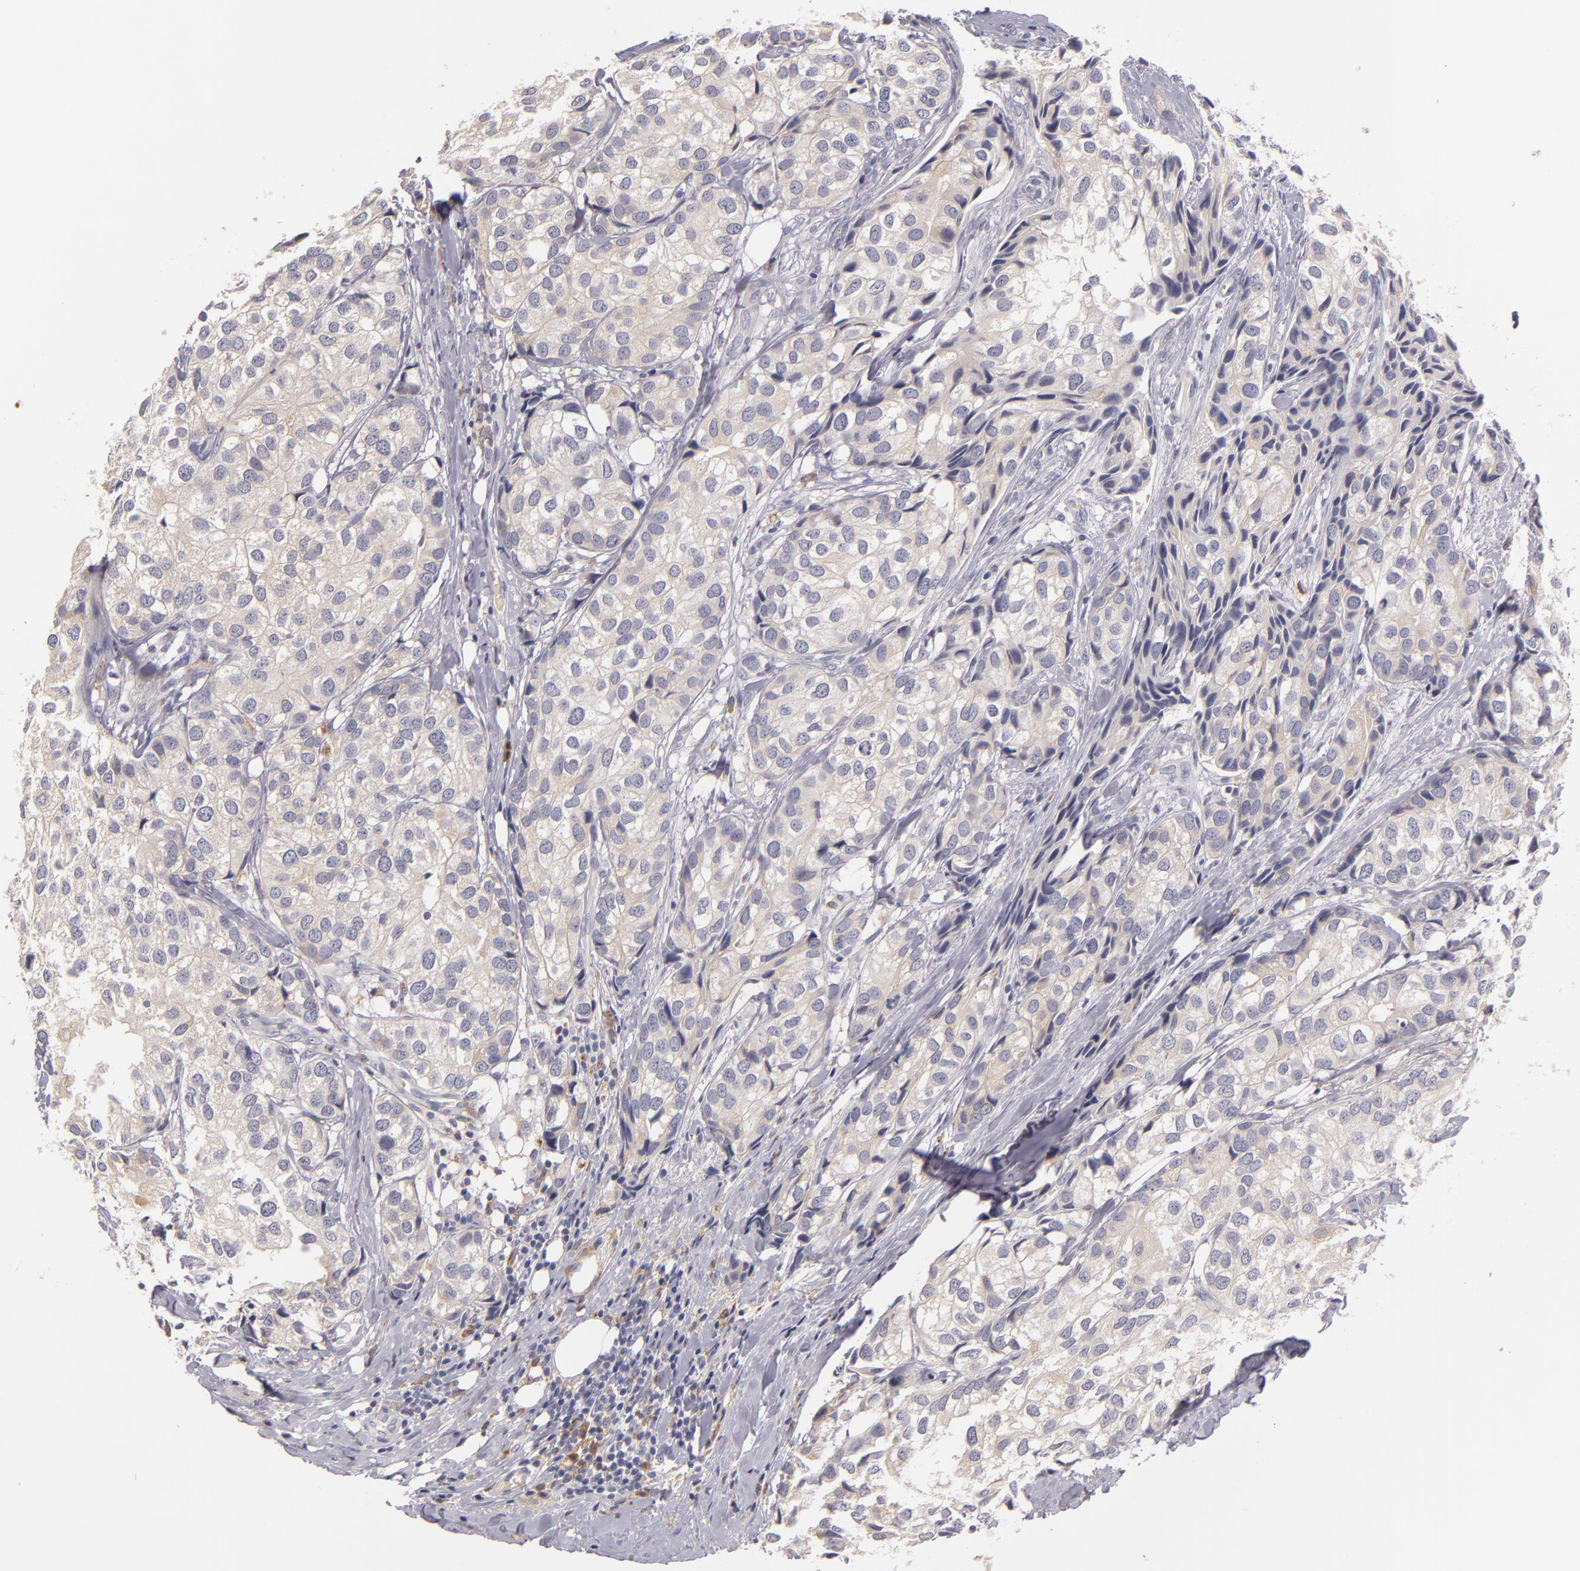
{"staining": {"intensity": "weak", "quantity": "25%-75%", "location": "cytoplasmic/membranous"}, "tissue": "breast cancer", "cell_type": "Tumor cells", "image_type": "cancer", "snomed": [{"axis": "morphology", "description": "Duct carcinoma"}, {"axis": "topography", "description": "Breast"}], "caption": "An IHC image of neoplastic tissue is shown. Protein staining in brown shows weak cytoplasmic/membranous positivity in breast invasive ductal carcinoma within tumor cells.", "gene": "TLR8", "patient": {"sex": "female", "age": 68}}